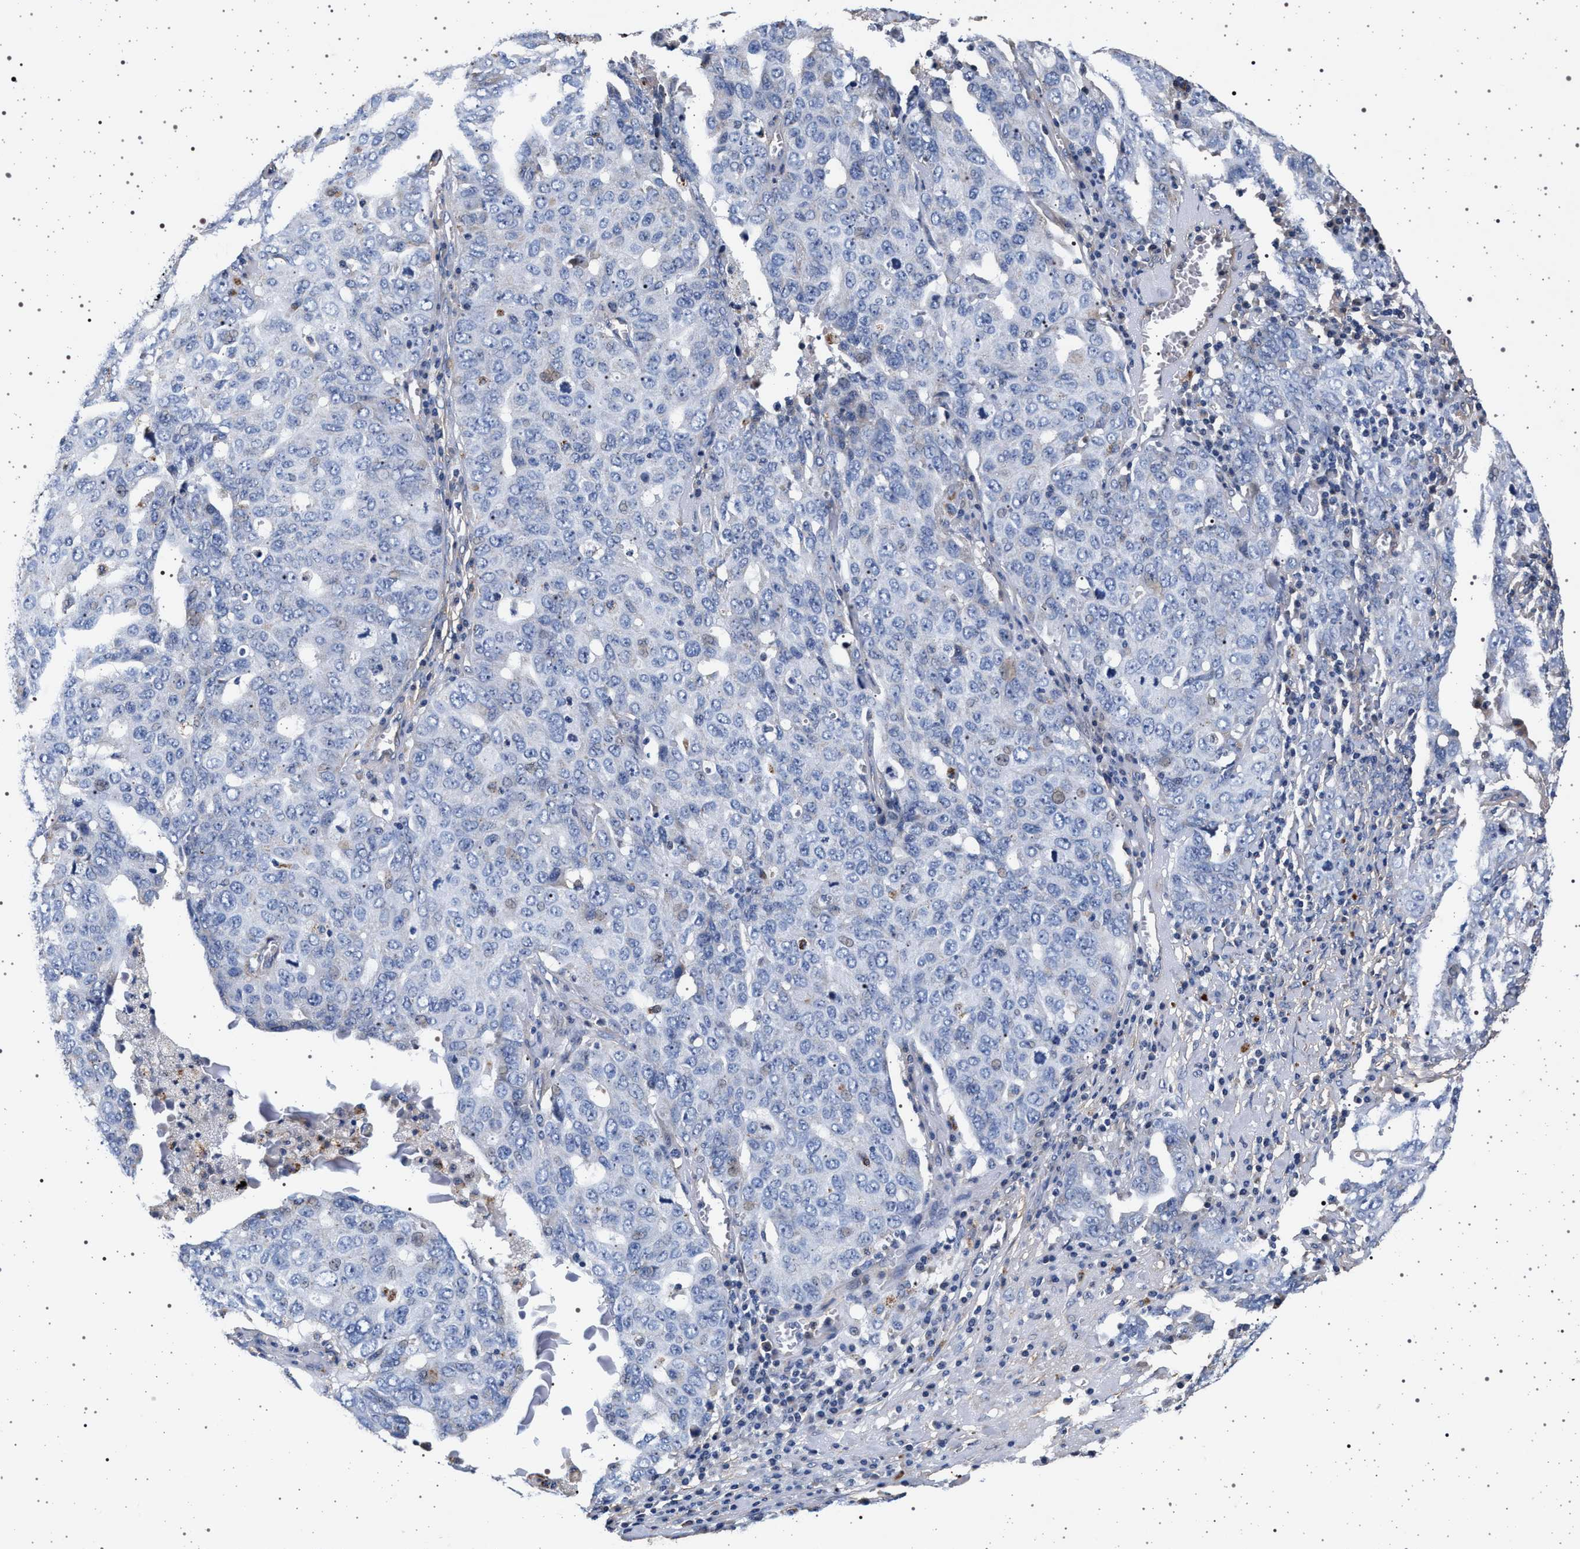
{"staining": {"intensity": "negative", "quantity": "none", "location": "none"}, "tissue": "ovarian cancer", "cell_type": "Tumor cells", "image_type": "cancer", "snomed": [{"axis": "morphology", "description": "Carcinoma, endometroid"}, {"axis": "topography", "description": "Ovary"}], "caption": "Immunohistochemistry (IHC) histopathology image of neoplastic tissue: endometroid carcinoma (ovarian) stained with DAB (3,3'-diaminobenzidine) shows no significant protein expression in tumor cells.", "gene": "KCNK6", "patient": {"sex": "female", "age": 62}}